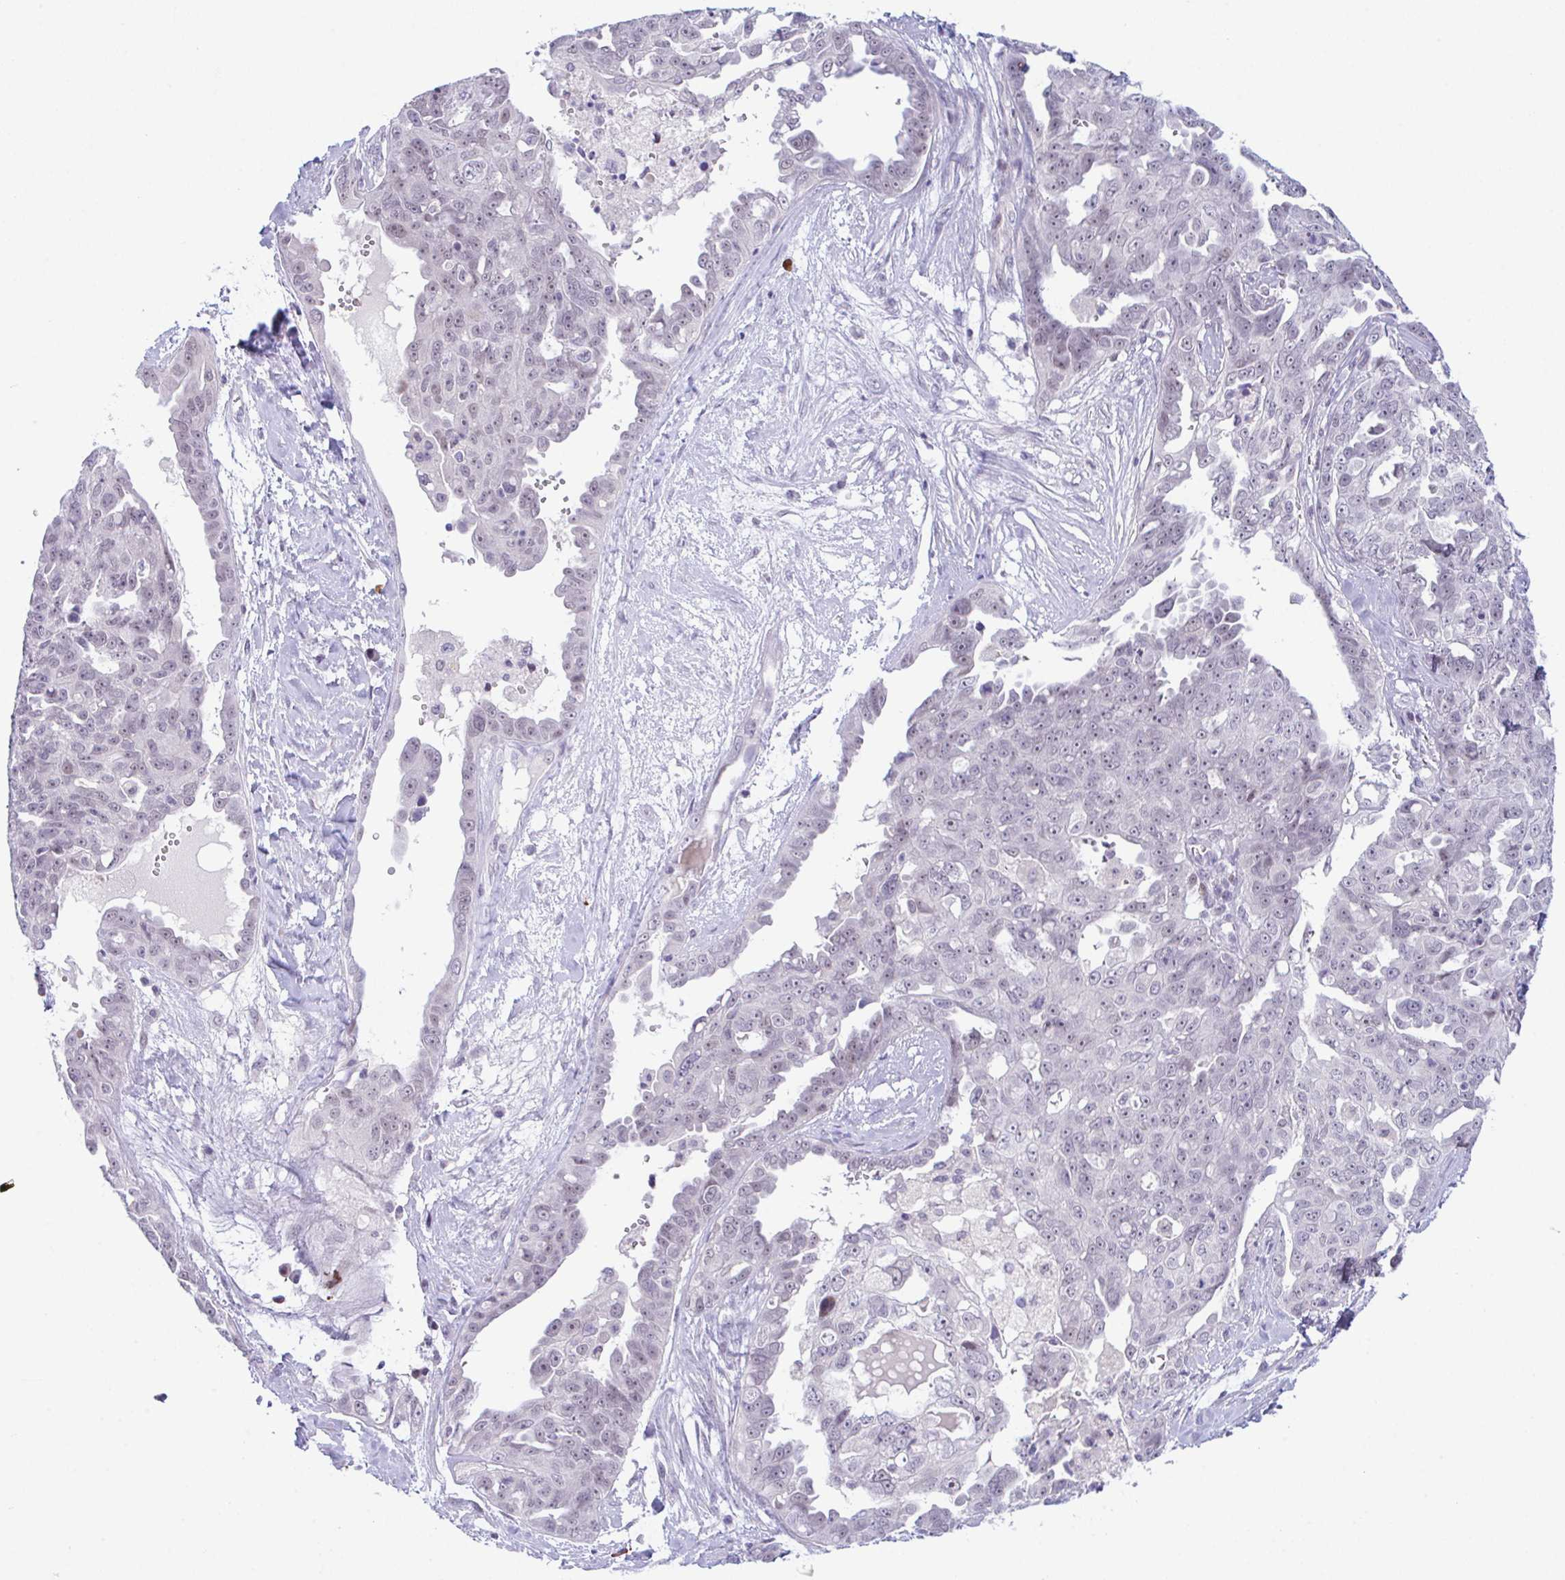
{"staining": {"intensity": "negative", "quantity": "none", "location": "none"}, "tissue": "ovarian cancer", "cell_type": "Tumor cells", "image_type": "cancer", "snomed": [{"axis": "morphology", "description": "Carcinoma, endometroid"}, {"axis": "topography", "description": "Ovary"}], "caption": "Immunohistochemical staining of human ovarian endometroid carcinoma displays no significant staining in tumor cells.", "gene": "USP35", "patient": {"sex": "female", "age": 70}}